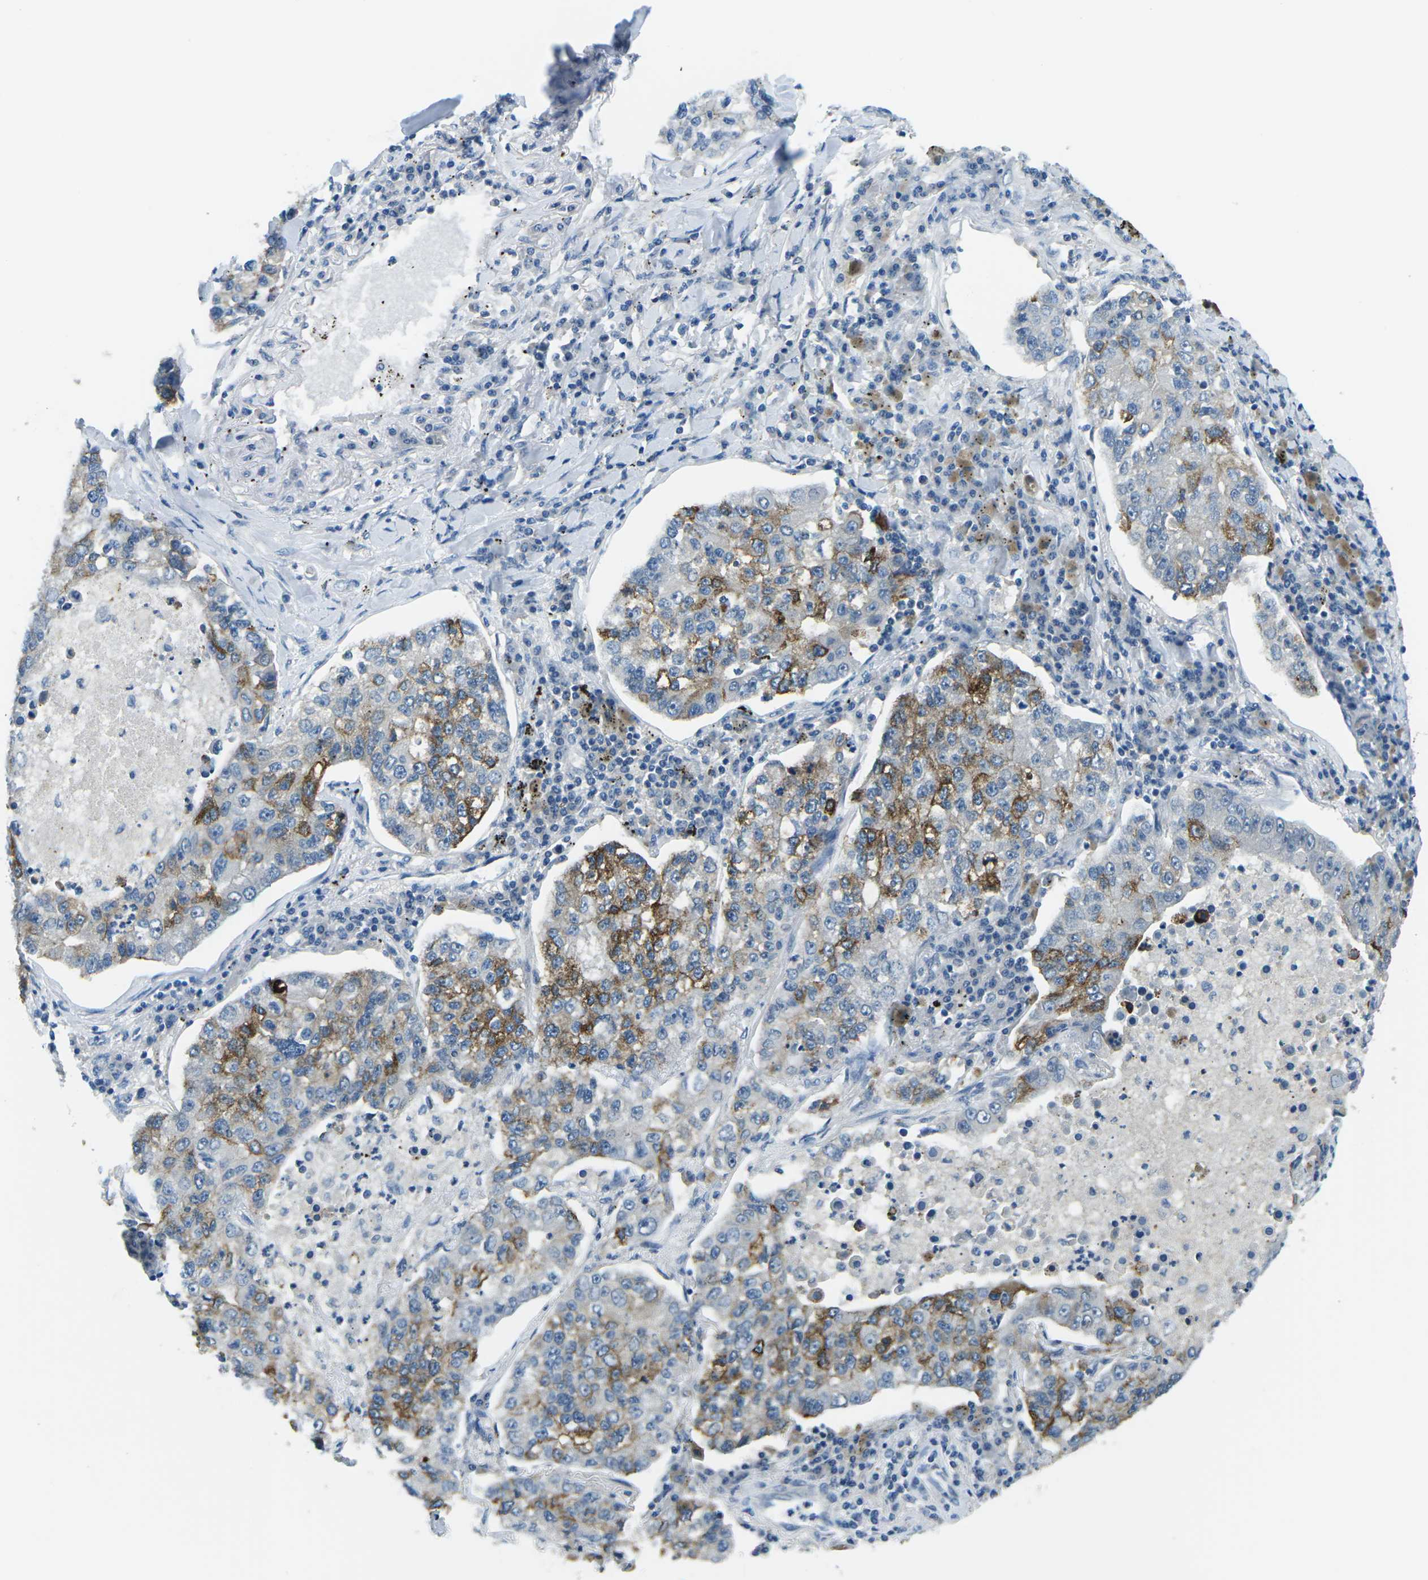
{"staining": {"intensity": "strong", "quantity": "25%-75%", "location": "cytoplasmic/membranous"}, "tissue": "lung cancer", "cell_type": "Tumor cells", "image_type": "cancer", "snomed": [{"axis": "morphology", "description": "Adenocarcinoma, NOS"}, {"axis": "topography", "description": "Lung"}], "caption": "Protein expression analysis of lung cancer demonstrates strong cytoplasmic/membranous staining in about 25%-75% of tumor cells. Nuclei are stained in blue.", "gene": "CTNND1", "patient": {"sex": "male", "age": 49}}